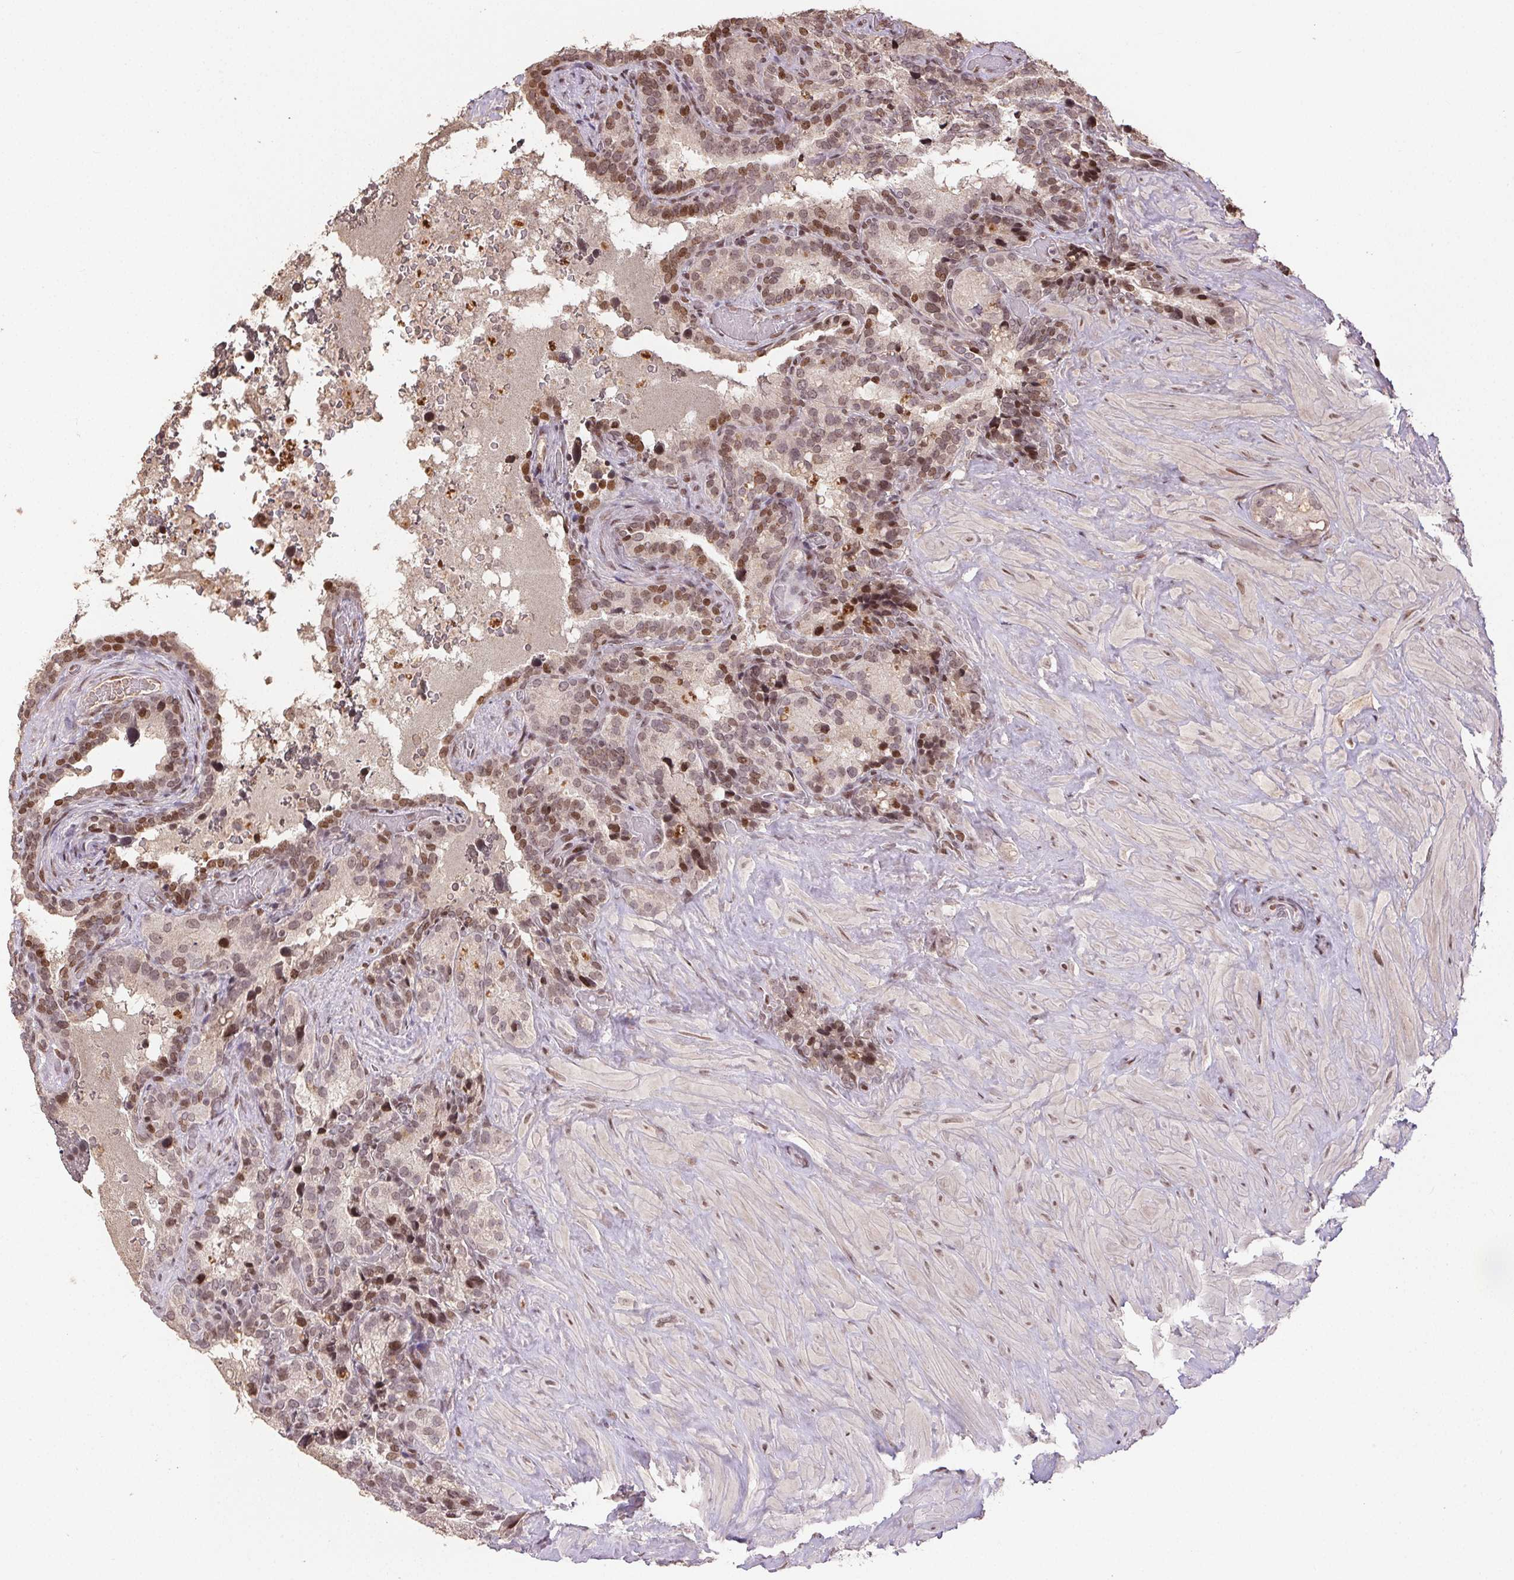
{"staining": {"intensity": "moderate", "quantity": "25%-75%", "location": "nuclear"}, "tissue": "seminal vesicle", "cell_type": "Glandular cells", "image_type": "normal", "snomed": [{"axis": "morphology", "description": "Normal tissue, NOS"}, {"axis": "topography", "description": "Seminal veicle"}], "caption": "Protein staining by immunohistochemistry (IHC) demonstrates moderate nuclear positivity in approximately 25%-75% of glandular cells in normal seminal vesicle.", "gene": "MAPKAPK2", "patient": {"sex": "male", "age": 60}}